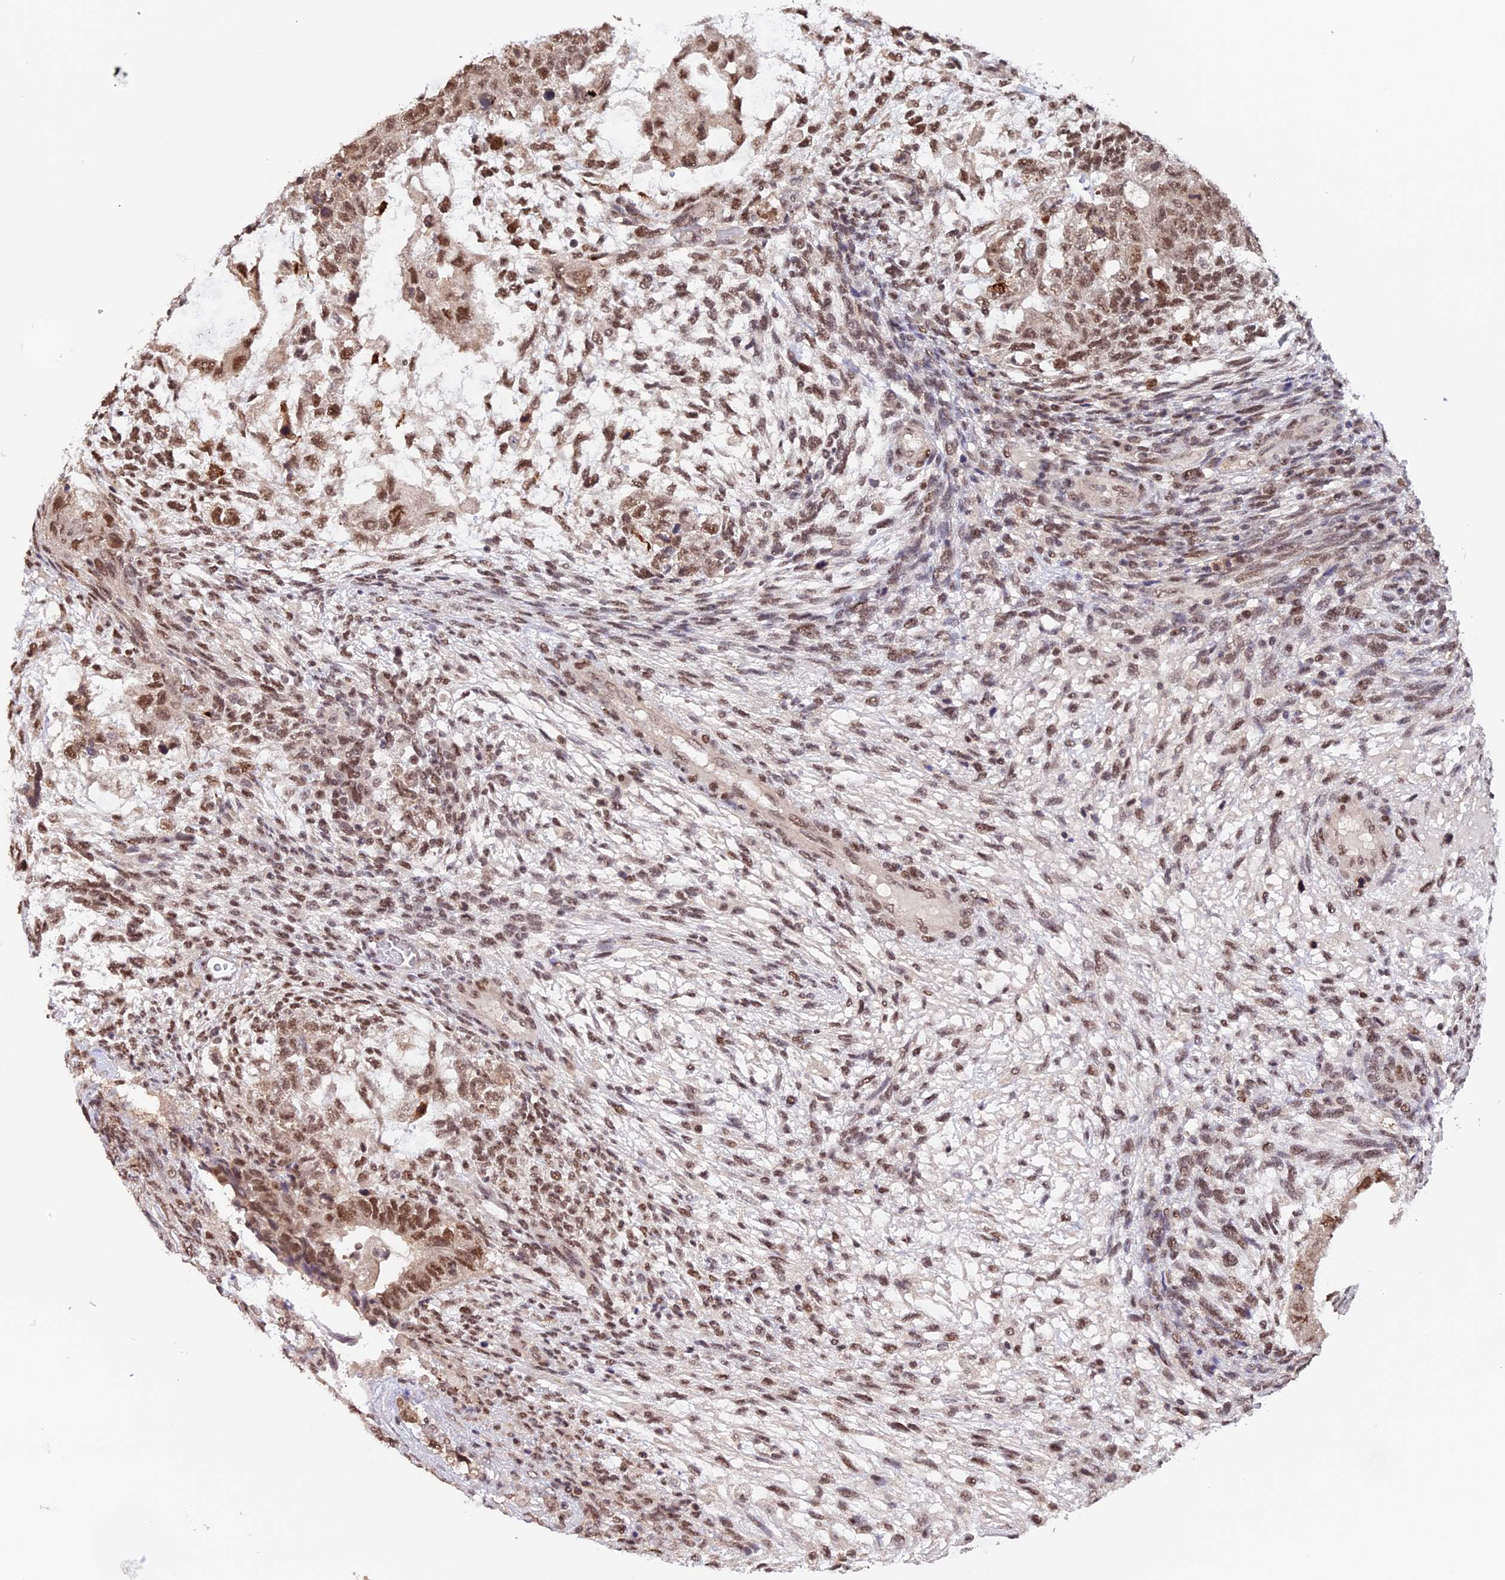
{"staining": {"intensity": "moderate", "quantity": ">75%", "location": "nuclear"}, "tissue": "testis cancer", "cell_type": "Tumor cells", "image_type": "cancer", "snomed": [{"axis": "morphology", "description": "Normal tissue, NOS"}, {"axis": "morphology", "description": "Carcinoma, Embryonal, NOS"}, {"axis": "topography", "description": "Testis"}], "caption": "Tumor cells show moderate nuclear staining in approximately >75% of cells in testis cancer.", "gene": "RFC5", "patient": {"sex": "male", "age": 36}}